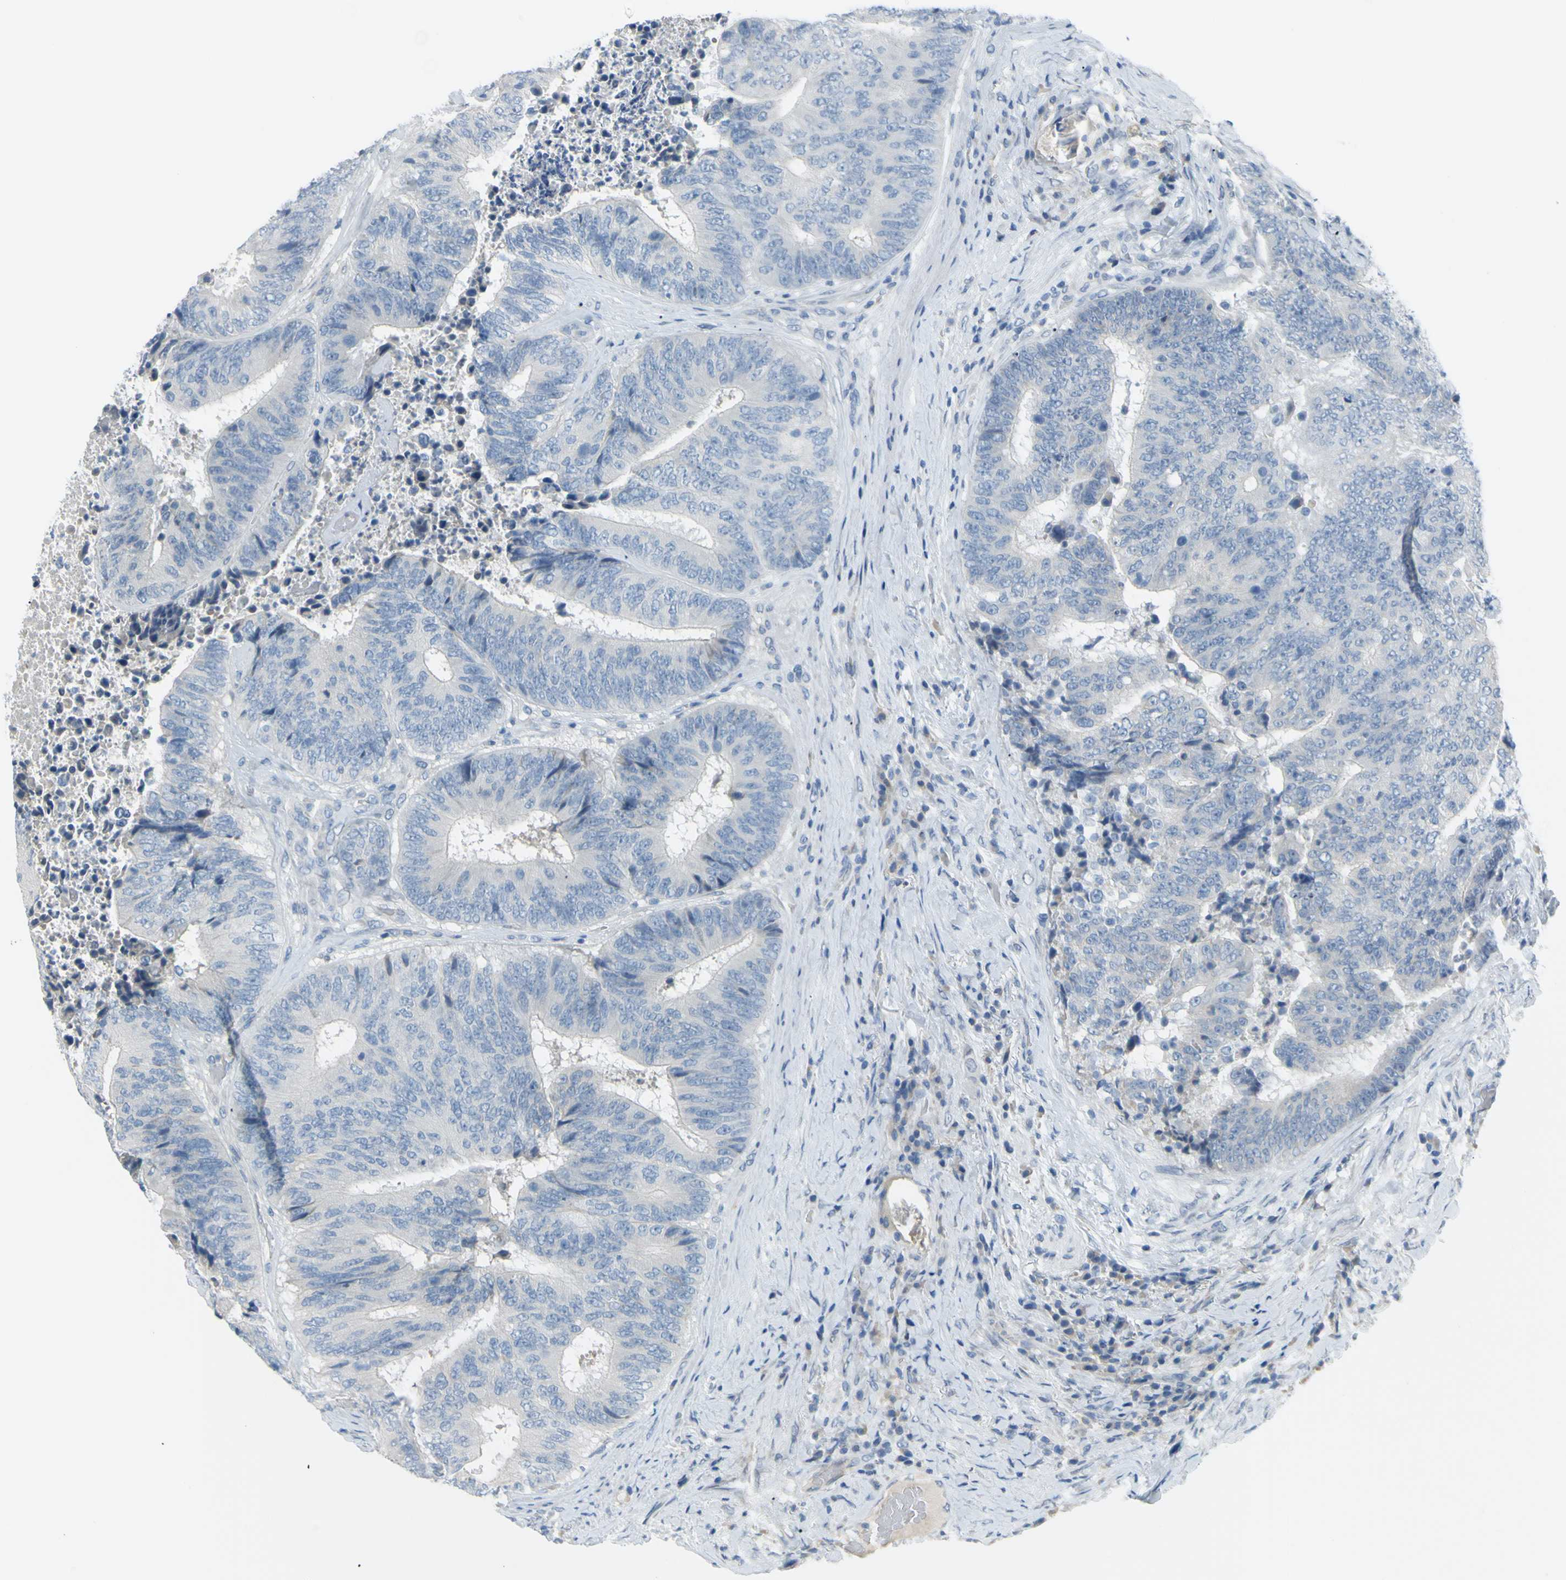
{"staining": {"intensity": "negative", "quantity": "none", "location": "none"}, "tissue": "colorectal cancer", "cell_type": "Tumor cells", "image_type": "cancer", "snomed": [{"axis": "morphology", "description": "Adenocarcinoma, NOS"}, {"axis": "topography", "description": "Rectum"}], "caption": "This image is of colorectal cancer (adenocarcinoma) stained with IHC to label a protein in brown with the nuclei are counter-stained blue. There is no staining in tumor cells.", "gene": "DCT", "patient": {"sex": "male", "age": 72}}